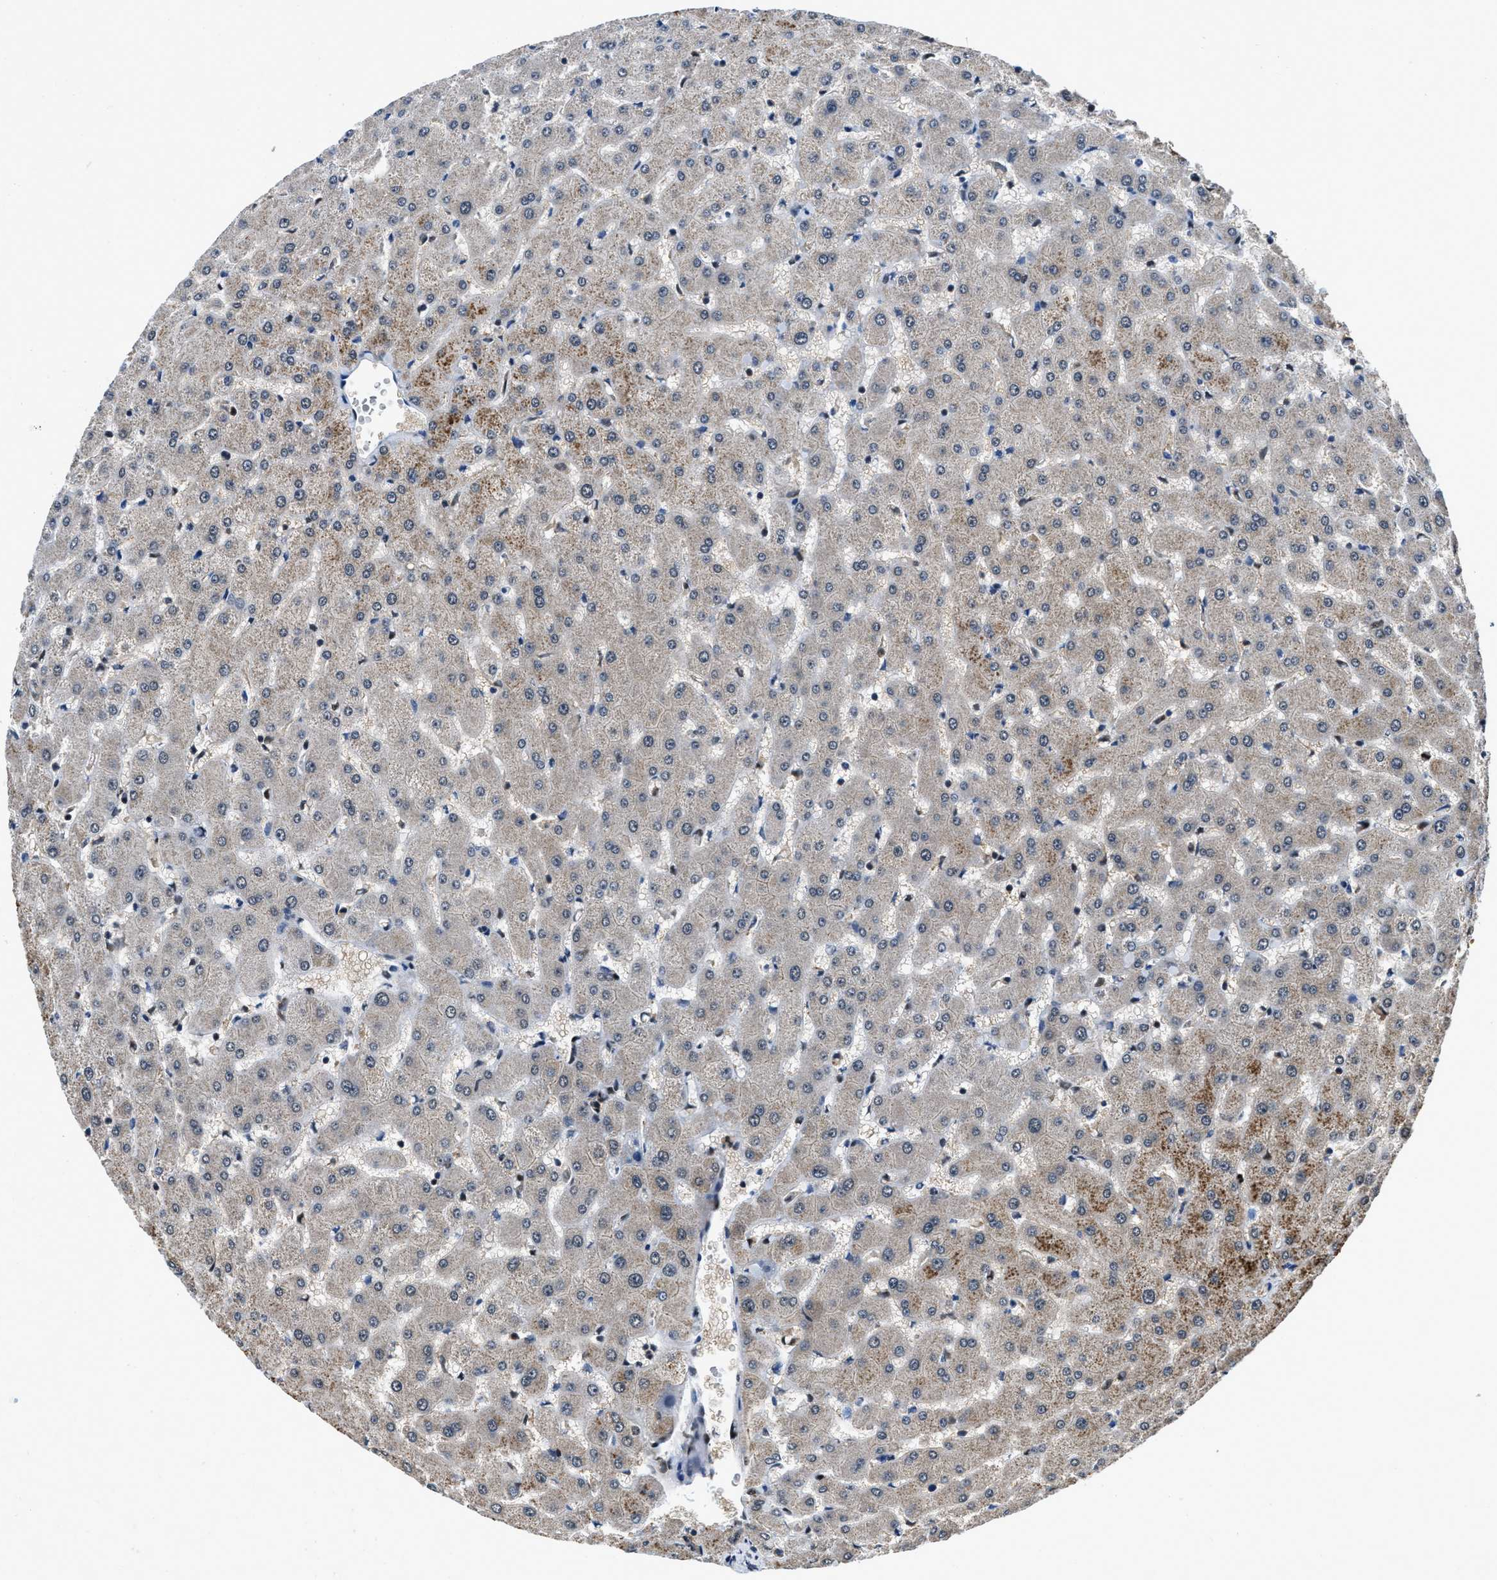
{"staining": {"intensity": "moderate", "quantity": "25%-75%", "location": "cytoplasmic/membranous,nuclear"}, "tissue": "liver", "cell_type": "Cholangiocytes", "image_type": "normal", "snomed": [{"axis": "morphology", "description": "Normal tissue, NOS"}, {"axis": "topography", "description": "Liver"}], "caption": "Cholangiocytes demonstrate medium levels of moderate cytoplasmic/membranous,nuclear expression in approximately 25%-75% of cells in normal liver.", "gene": "KDM3B", "patient": {"sex": "female", "age": 63}}